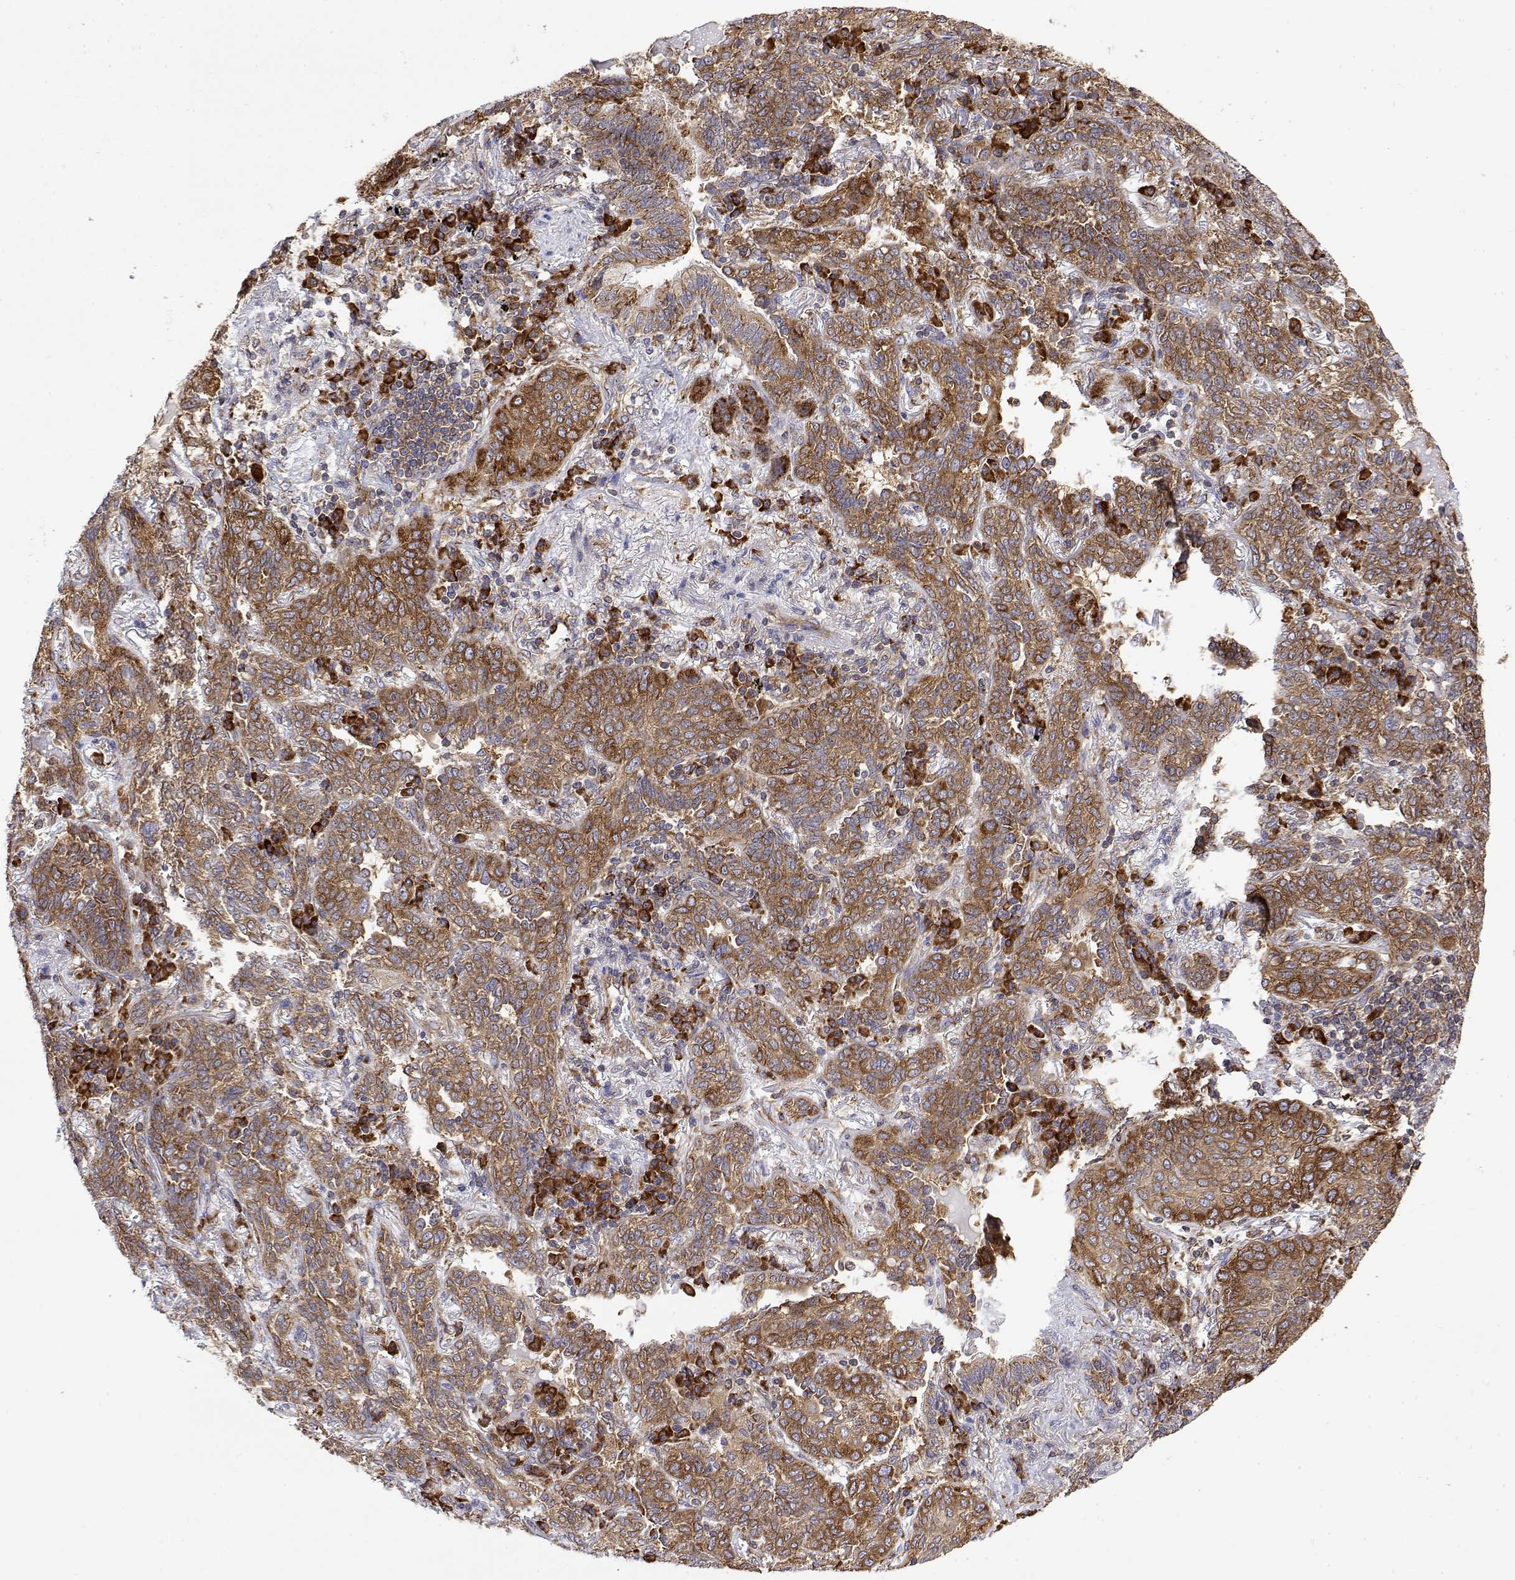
{"staining": {"intensity": "moderate", "quantity": ">75%", "location": "cytoplasmic/membranous"}, "tissue": "lung cancer", "cell_type": "Tumor cells", "image_type": "cancer", "snomed": [{"axis": "morphology", "description": "Squamous cell carcinoma, NOS"}, {"axis": "topography", "description": "Lung"}], "caption": "Squamous cell carcinoma (lung) tissue shows moderate cytoplasmic/membranous staining in about >75% of tumor cells, visualized by immunohistochemistry. (brown staining indicates protein expression, while blue staining denotes nuclei).", "gene": "EEF1G", "patient": {"sex": "female", "age": 70}}